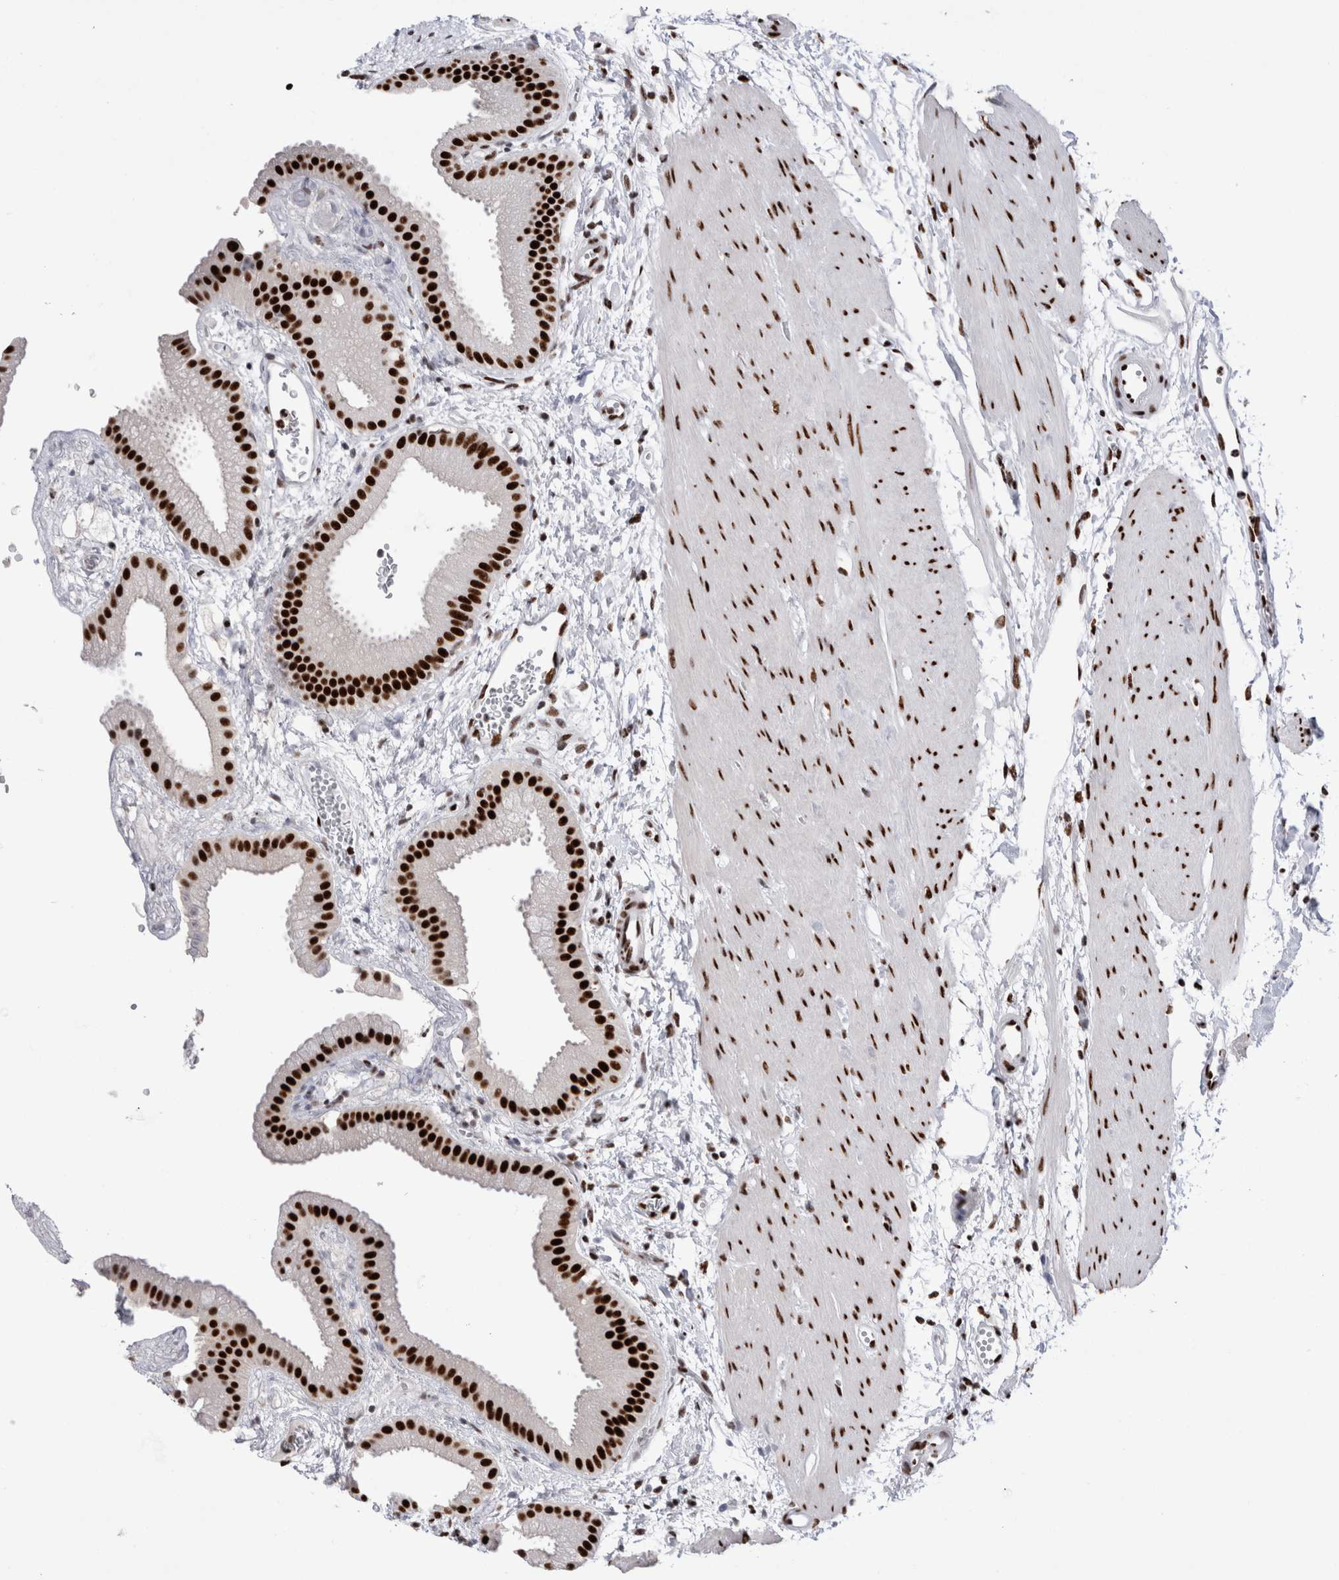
{"staining": {"intensity": "strong", "quantity": ">75%", "location": "nuclear"}, "tissue": "gallbladder", "cell_type": "Glandular cells", "image_type": "normal", "snomed": [{"axis": "morphology", "description": "Normal tissue, NOS"}, {"axis": "topography", "description": "Gallbladder"}], "caption": "An immunohistochemistry image of normal tissue is shown. Protein staining in brown shows strong nuclear positivity in gallbladder within glandular cells. The staining was performed using DAB (3,3'-diaminobenzidine) to visualize the protein expression in brown, while the nuclei were stained in blue with hematoxylin (Magnification: 20x).", "gene": "RBM6", "patient": {"sex": "female", "age": 64}}